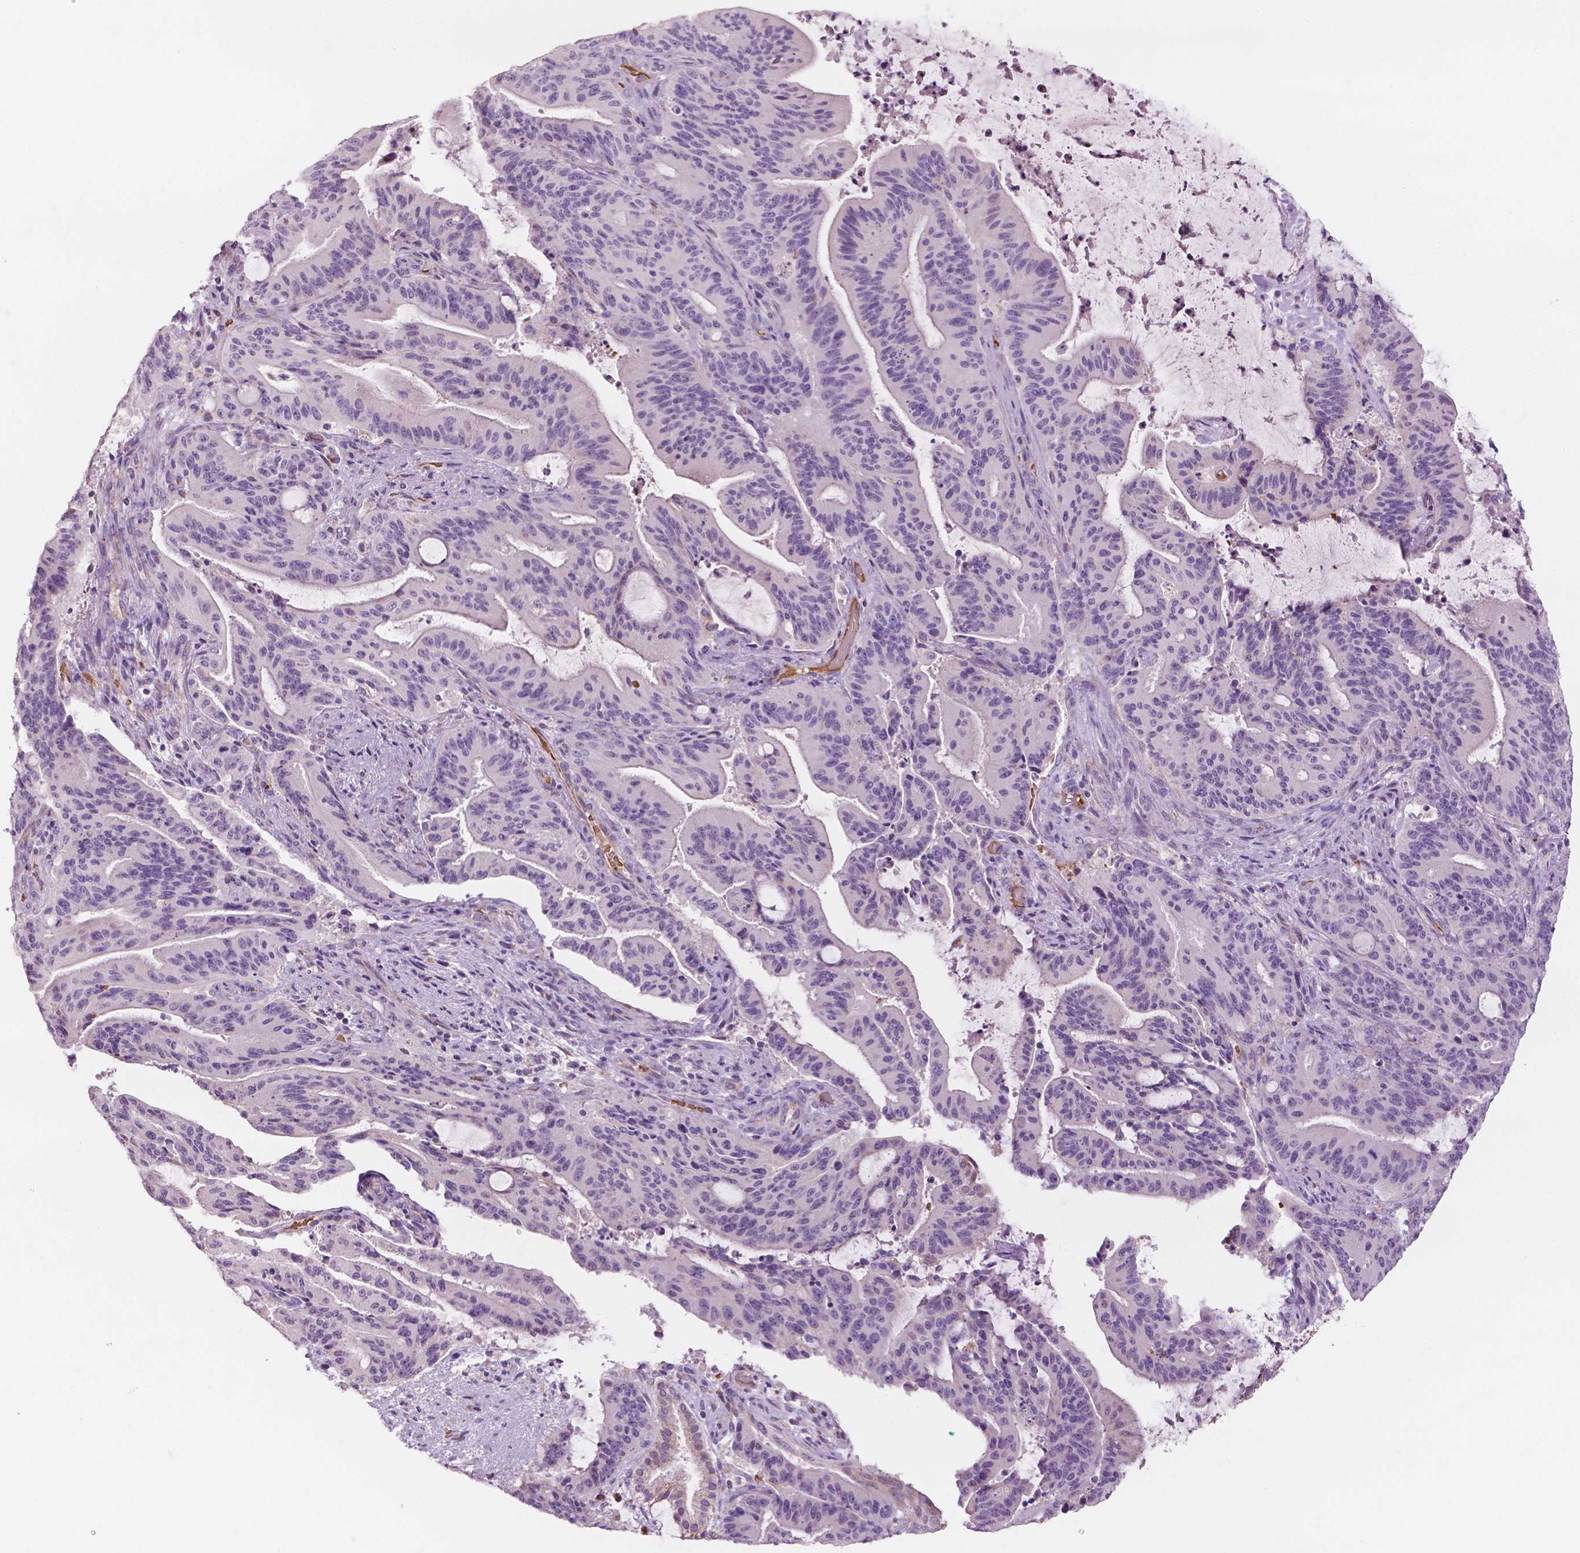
{"staining": {"intensity": "negative", "quantity": "none", "location": "none"}, "tissue": "liver cancer", "cell_type": "Tumor cells", "image_type": "cancer", "snomed": [{"axis": "morphology", "description": "Cholangiocarcinoma"}, {"axis": "topography", "description": "Liver"}], "caption": "Human liver cancer (cholangiocarcinoma) stained for a protein using immunohistochemistry exhibits no staining in tumor cells.", "gene": "NDUFS1", "patient": {"sex": "female", "age": 73}}